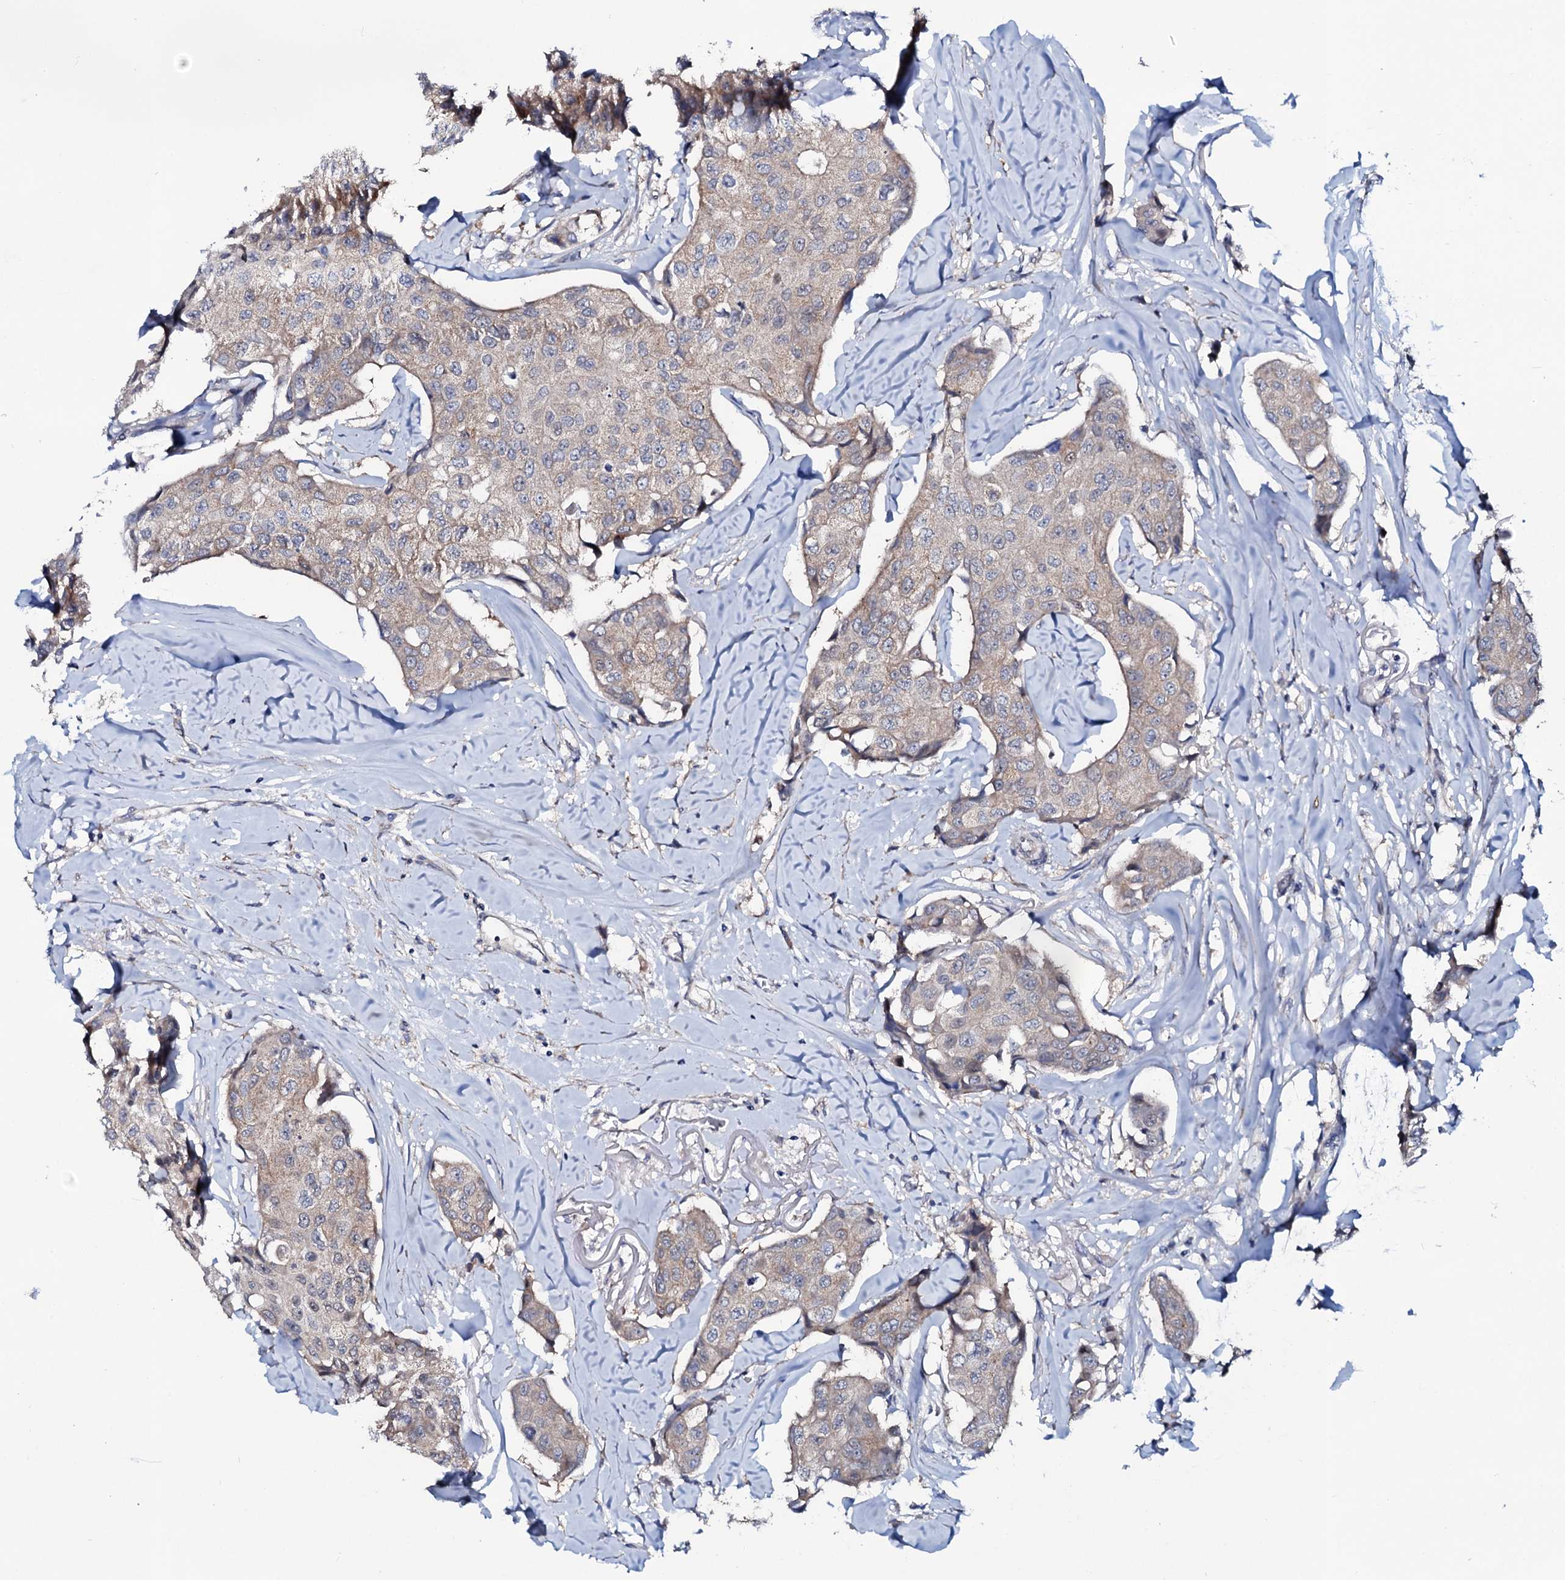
{"staining": {"intensity": "weak", "quantity": "25%-75%", "location": "cytoplasmic/membranous"}, "tissue": "breast cancer", "cell_type": "Tumor cells", "image_type": "cancer", "snomed": [{"axis": "morphology", "description": "Duct carcinoma"}, {"axis": "topography", "description": "Breast"}], "caption": "Protein expression analysis of breast cancer (infiltrating ductal carcinoma) reveals weak cytoplasmic/membranous positivity in about 25%-75% of tumor cells.", "gene": "PPP1R3D", "patient": {"sex": "female", "age": 80}}